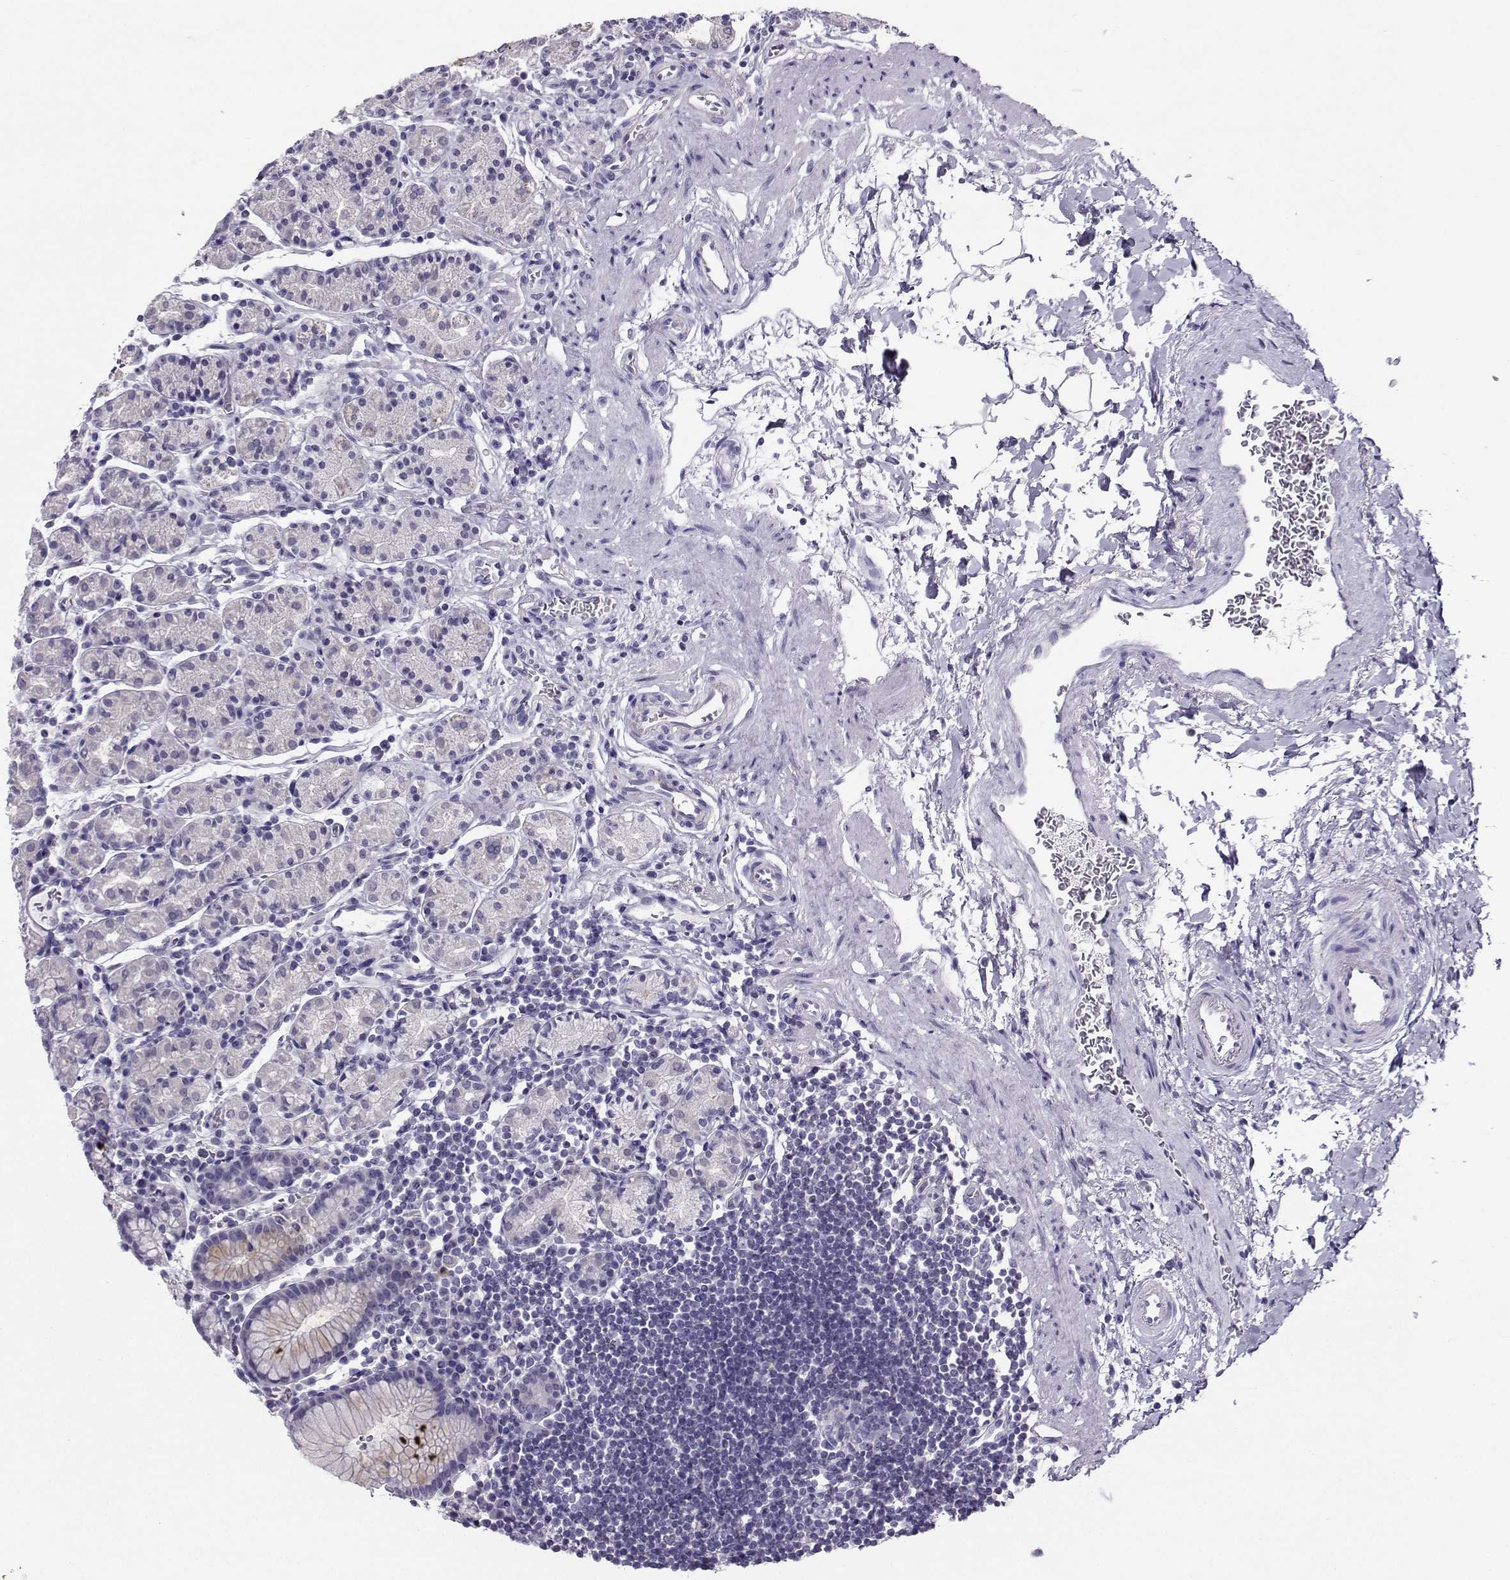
{"staining": {"intensity": "negative", "quantity": "none", "location": "none"}, "tissue": "stomach", "cell_type": "Glandular cells", "image_type": "normal", "snomed": [{"axis": "morphology", "description": "Normal tissue, NOS"}, {"axis": "topography", "description": "Stomach, upper"}, {"axis": "topography", "description": "Stomach"}], "caption": "Glandular cells show no significant protein expression in benign stomach.", "gene": "PGK1", "patient": {"sex": "male", "age": 62}}